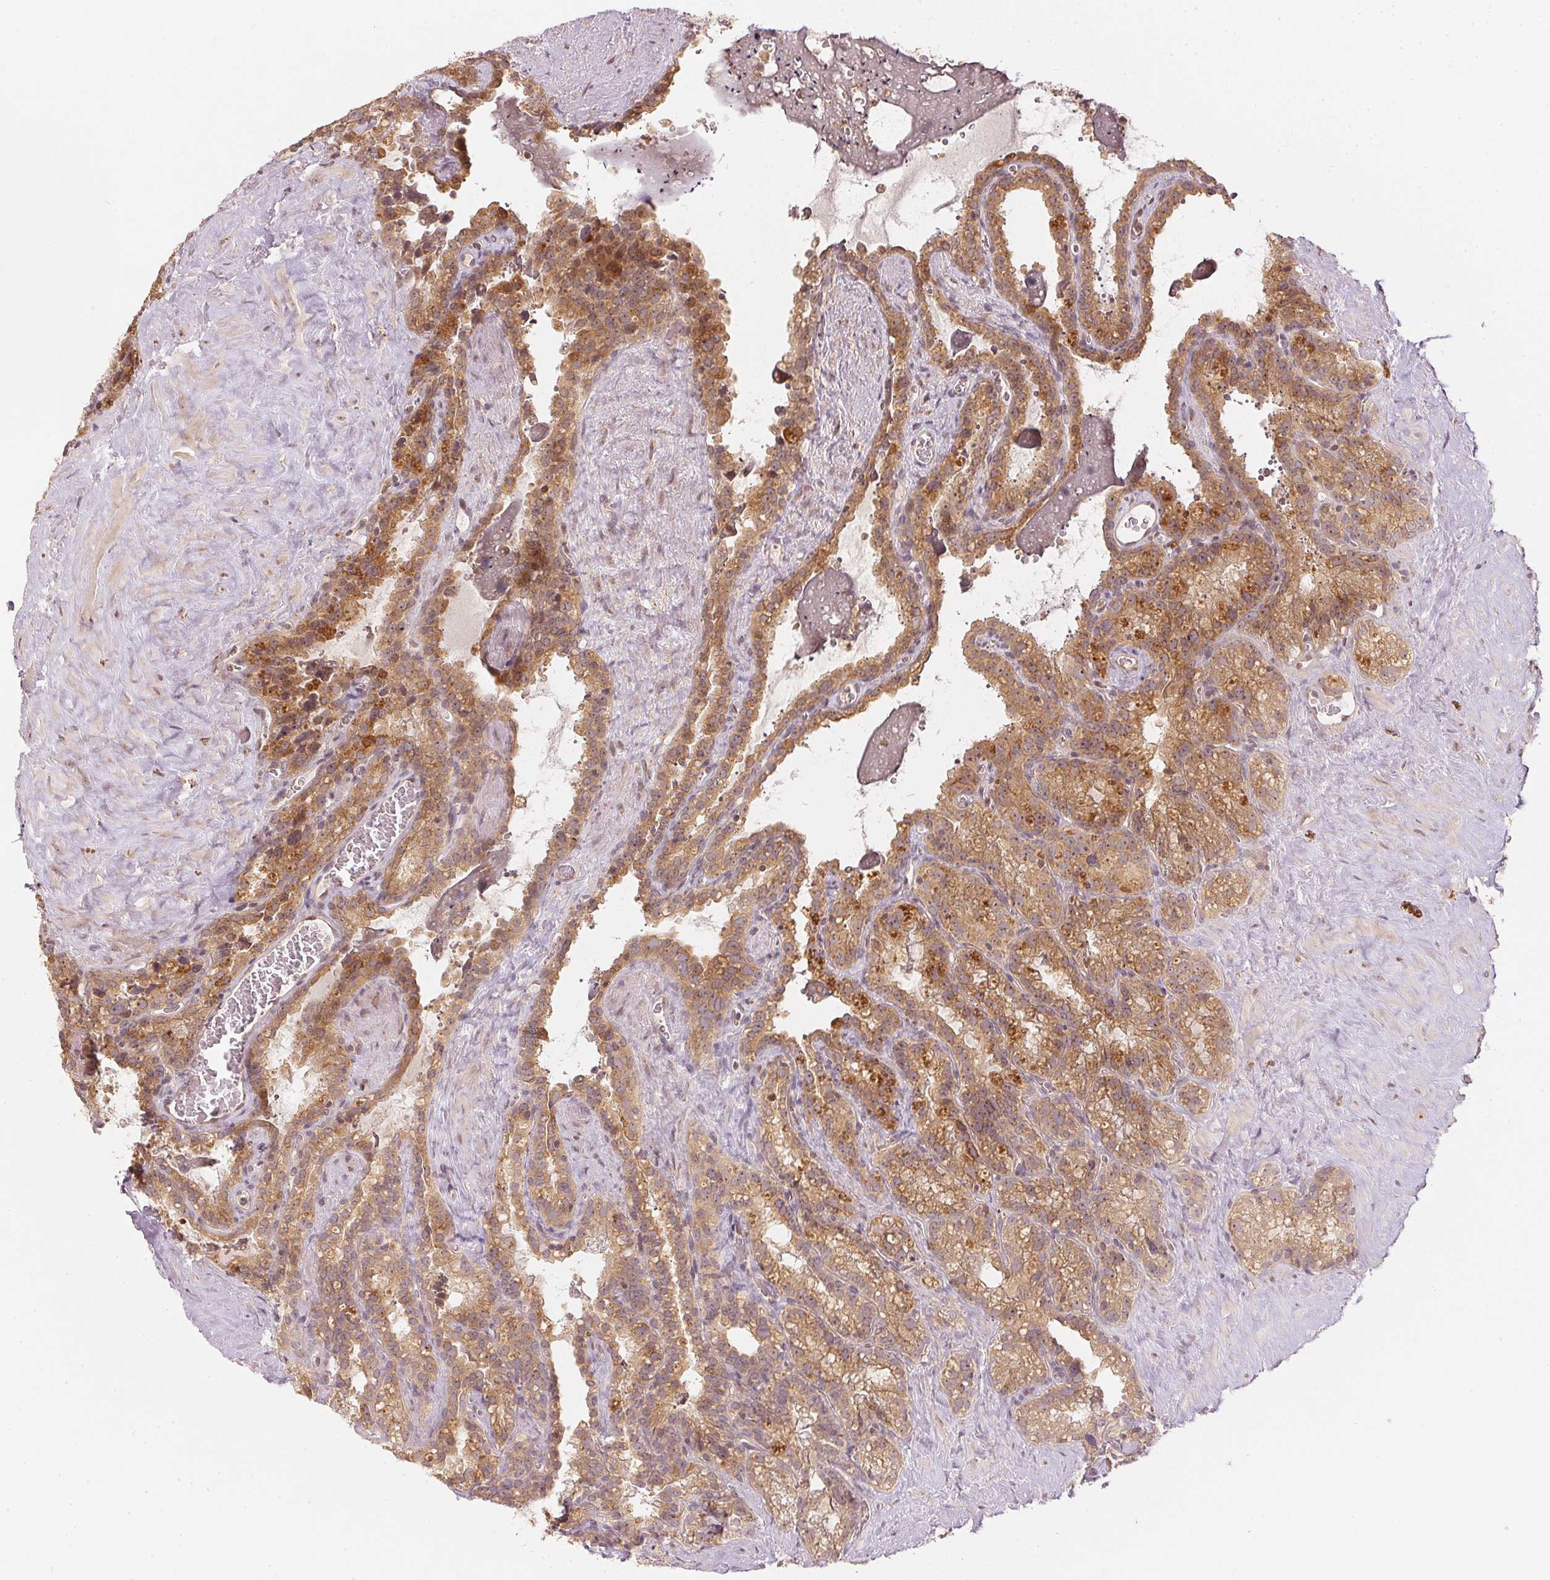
{"staining": {"intensity": "moderate", "quantity": ">75%", "location": "cytoplasmic/membranous"}, "tissue": "seminal vesicle", "cell_type": "Glandular cells", "image_type": "normal", "snomed": [{"axis": "morphology", "description": "Normal tissue, NOS"}, {"axis": "topography", "description": "Prostate"}, {"axis": "topography", "description": "Seminal veicle"}], "caption": "Immunohistochemical staining of normal seminal vesicle shows moderate cytoplasmic/membranous protein positivity in approximately >75% of glandular cells.", "gene": "WDR54", "patient": {"sex": "male", "age": 71}}